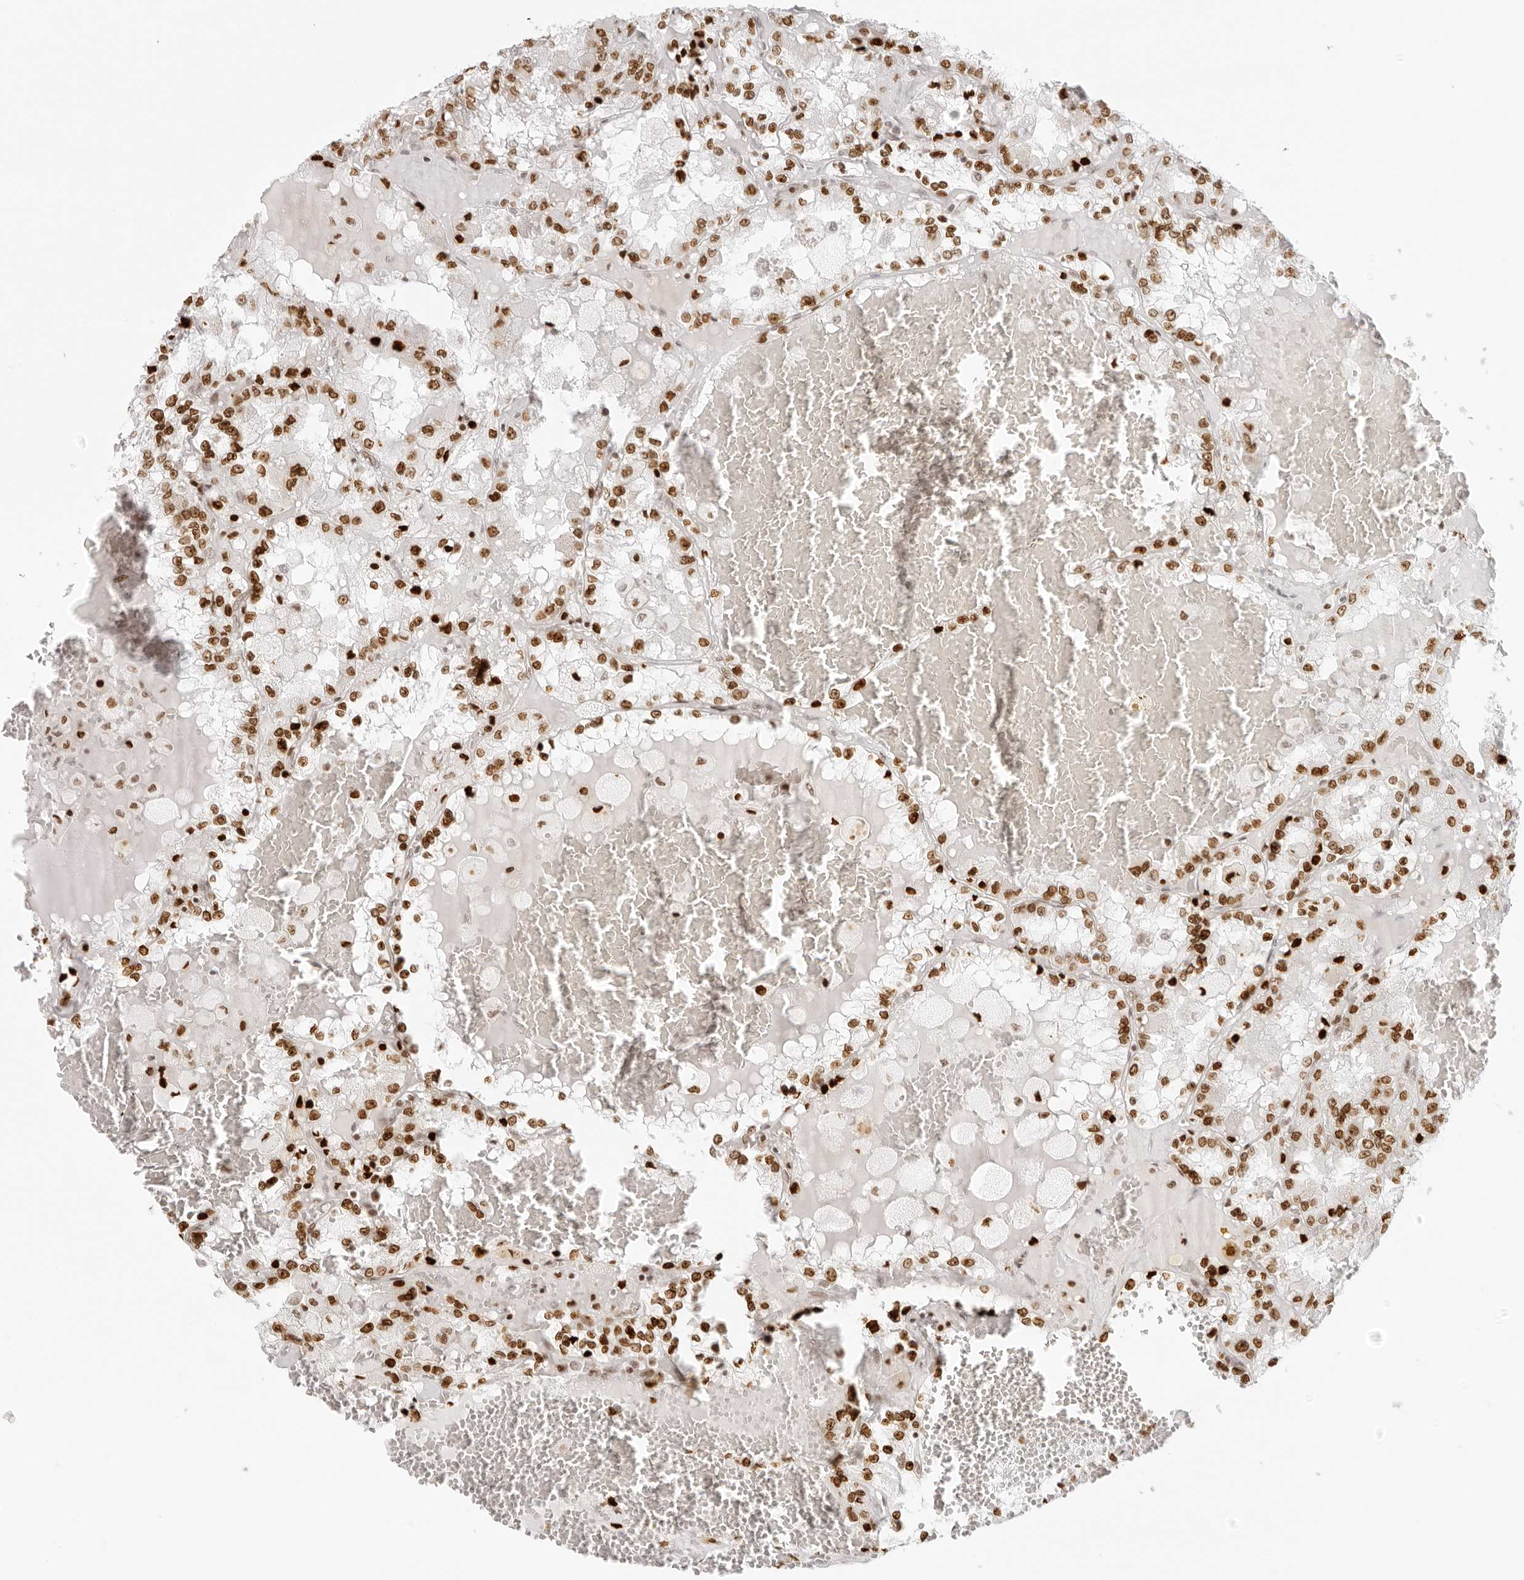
{"staining": {"intensity": "strong", "quantity": ">75%", "location": "nuclear"}, "tissue": "renal cancer", "cell_type": "Tumor cells", "image_type": "cancer", "snomed": [{"axis": "morphology", "description": "Adenocarcinoma, NOS"}, {"axis": "topography", "description": "Kidney"}], "caption": "Immunohistochemical staining of renal cancer (adenocarcinoma) reveals high levels of strong nuclear protein staining in about >75% of tumor cells.", "gene": "RCC1", "patient": {"sex": "female", "age": 56}}